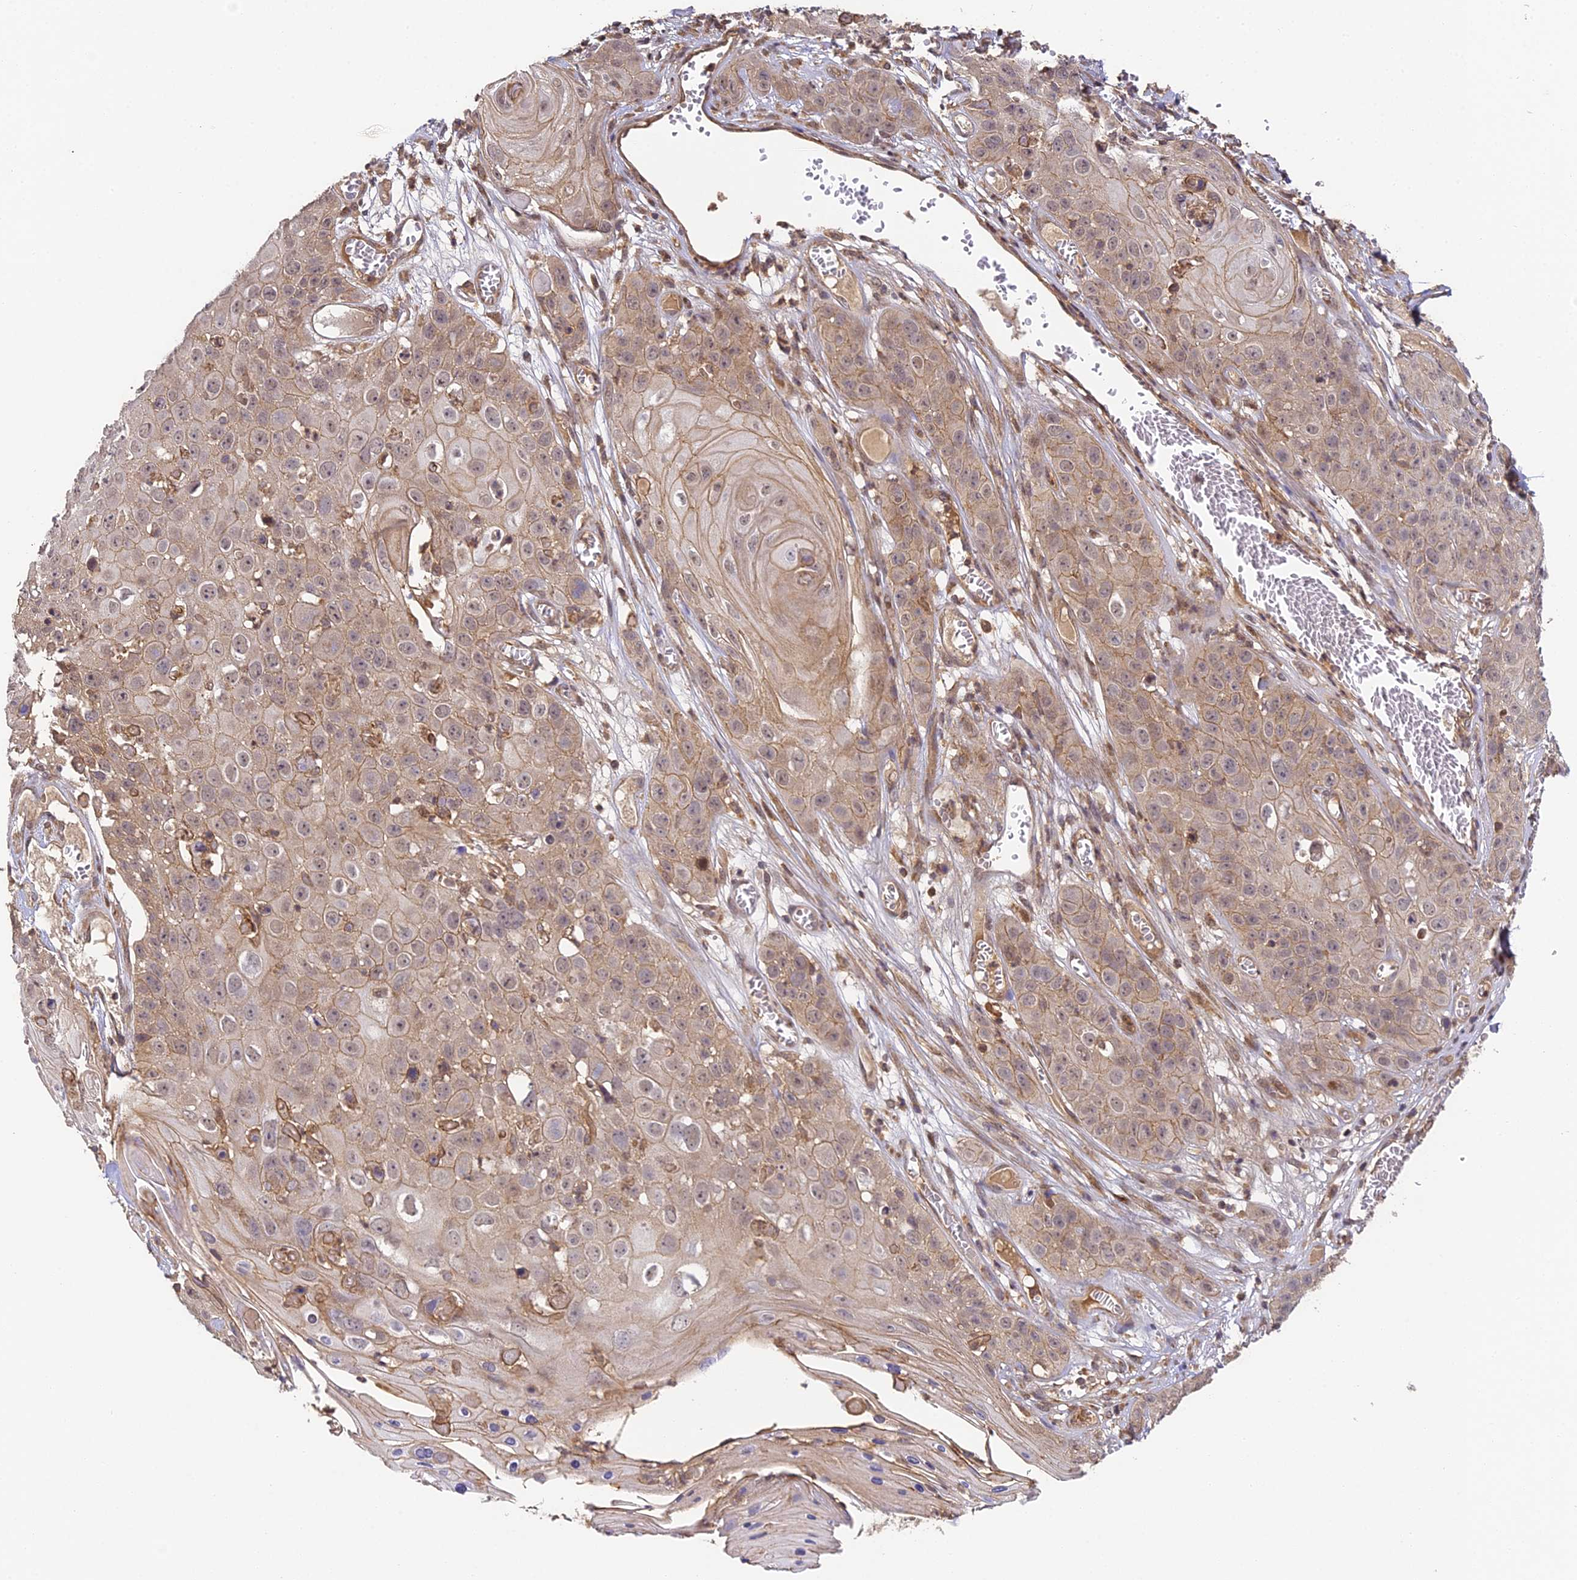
{"staining": {"intensity": "weak", "quantity": ">75%", "location": "cytoplasmic/membranous,nuclear"}, "tissue": "skin cancer", "cell_type": "Tumor cells", "image_type": "cancer", "snomed": [{"axis": "morphology", "description": "Squamous cell carcinoma, NOS"}, {"axis": "topography", "description": "Skin"}], "caption": "DAB (3,3'-diaminobenzidine) immunohistochemical staining of skin squamous cell carcinoma demonstrates weak cytoplasmic/membranous and nuclear protein positivity in approximately >75% of tumor cells. The staining was performed using DAB (3,3'-diaminobenzidine), with brown indicating positive protein expression. Nuclei are stained blue with hematoxylin.", "gene": "ZNF443", "patient": {"sex": "male", "age": 55}}